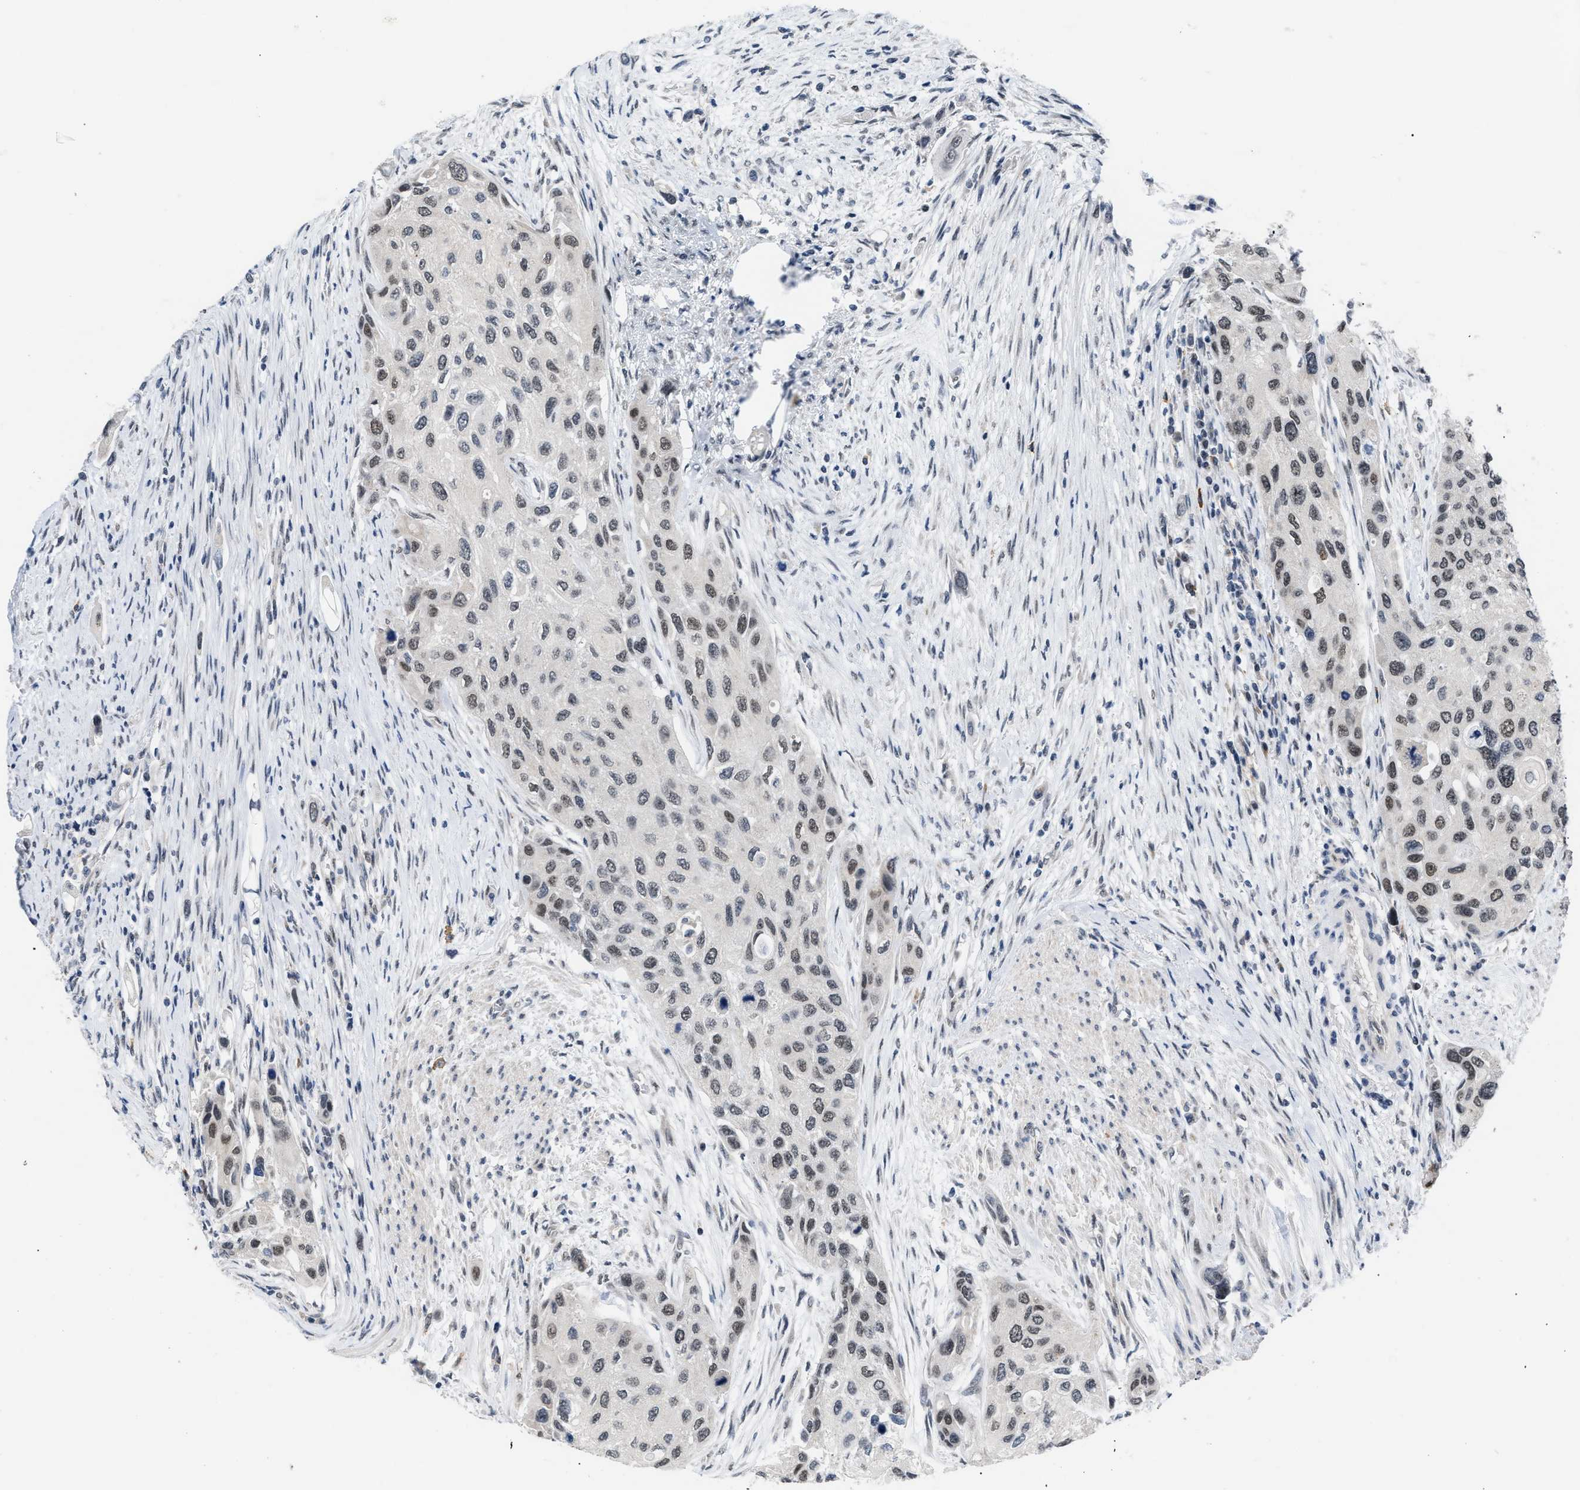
{"staining": {"intensity": "weak", "quantity": ">75%", "location": "nuclear"}, "tissue": "urothelial cancer", "cell_type": "Tumor cells", "image_type": "cancer", "snomed": [{"axis": "morphology", "description": "Urothelial carcinoma, High grade"}, {"axis": "topography", "description": "Urinary bladder"}], "caption": "Tumor cells display weak nuclear staining in approximately >75% of cells in urothelial cancer. Ihc stains the protein of interest in brown and the nuclei are stained blue.", "gene": "TXNRD3", "patient": {"sex": "female", "age": 56}}